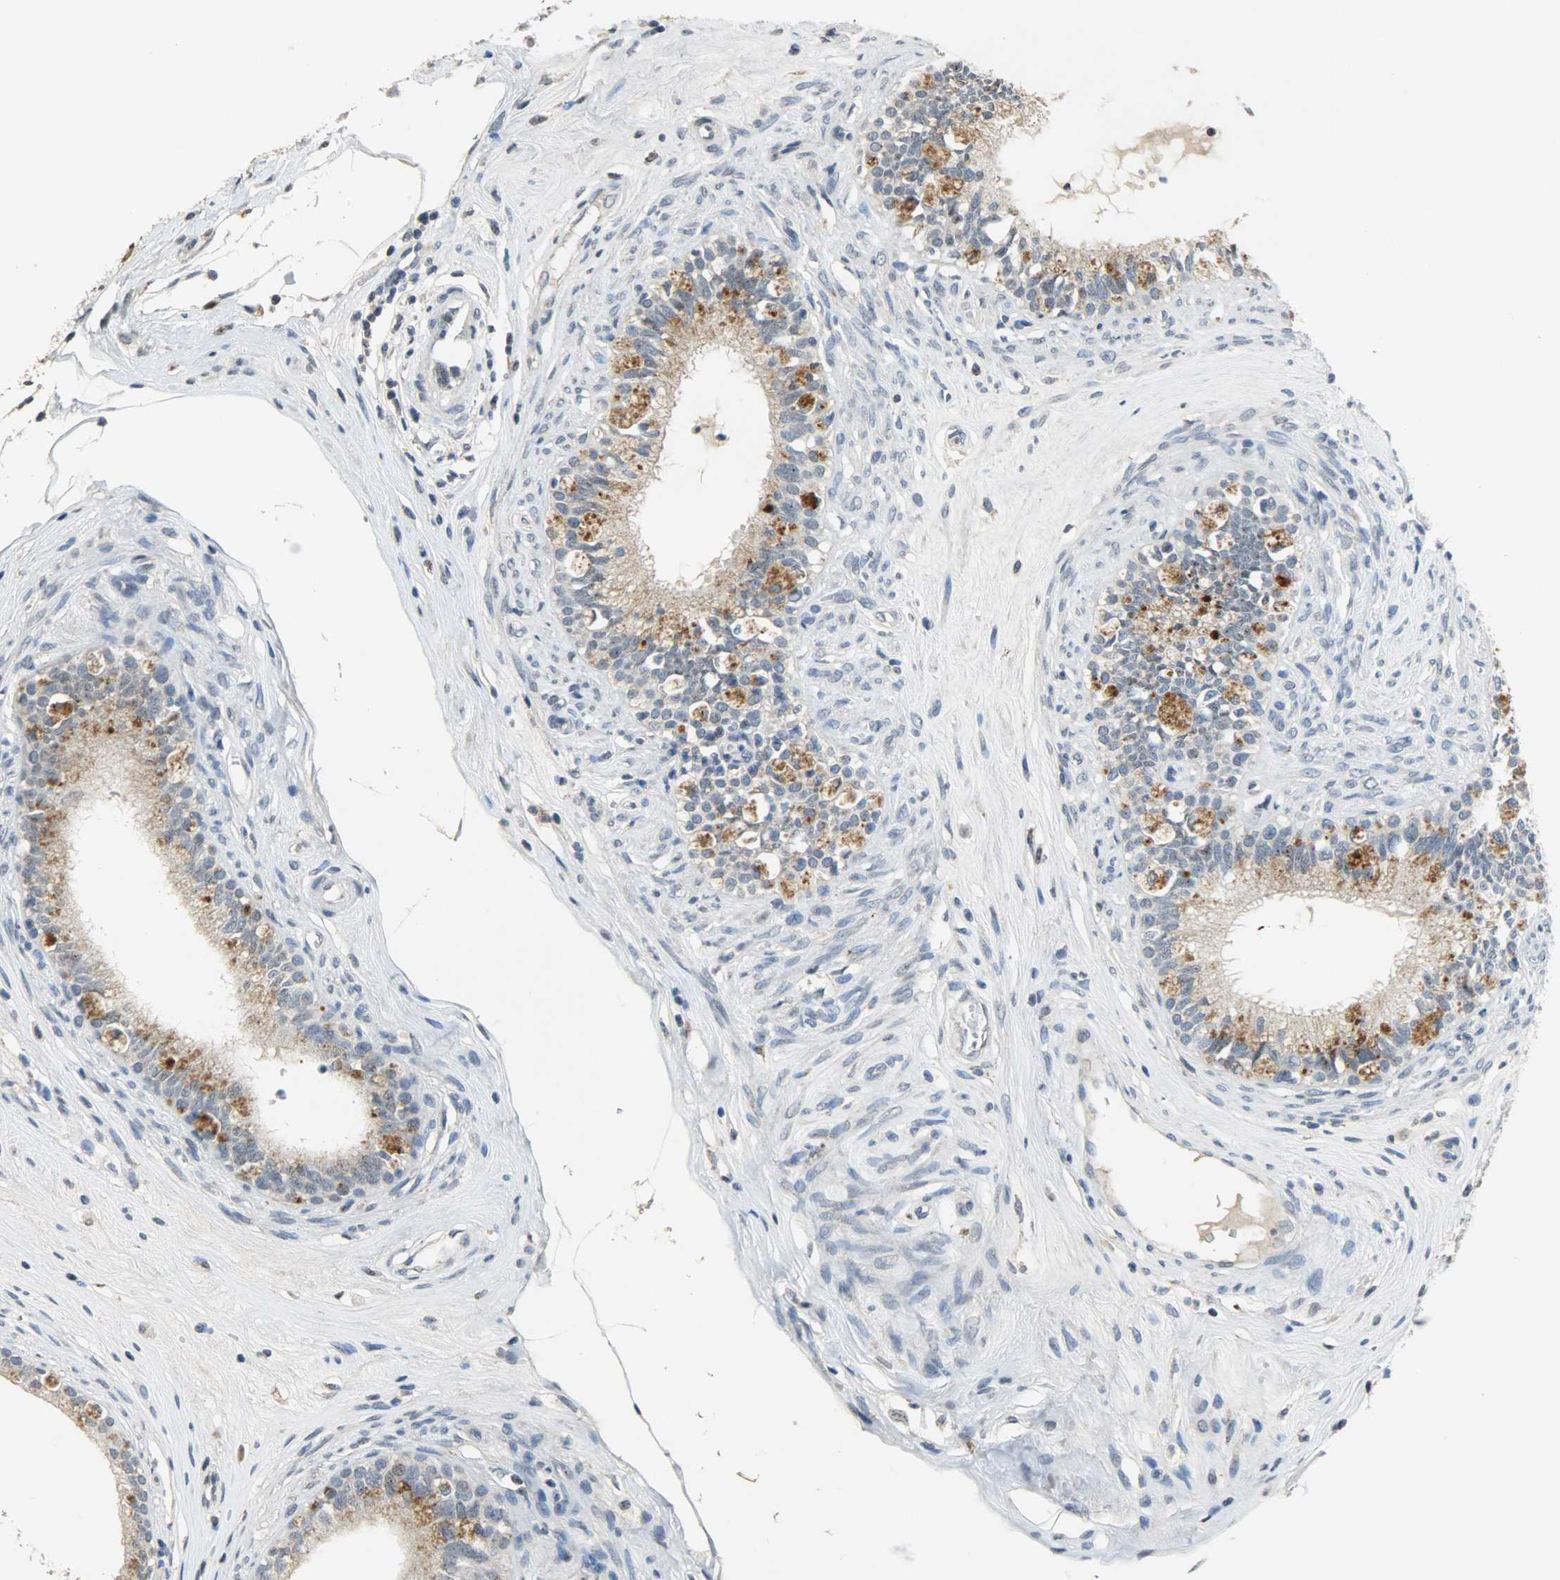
{"staining": {"intensity": "strong", "quantity": ">75%", "location": "cytoplasmic/membranous"}, "tissue": "epididymis", "cell_type": "Glandular cells", "image_type": "normal", "snomed": [{"axis": "morphology", "description": "Normal tissue, NOS"}, {"axis": "morphology", "description": "Inflammation, NOS"}, {"axis": "topography", "description": "Epididymis"}], "caption": "This is a micrograph of immunohistochemistry (IHC) staining of unremarkable epididymis, which shows strong staining in the cytoplasmic/membranous of glandular cells.", "gene": "DNAJB6", "patient": {"sex": "male", "age": 84}}